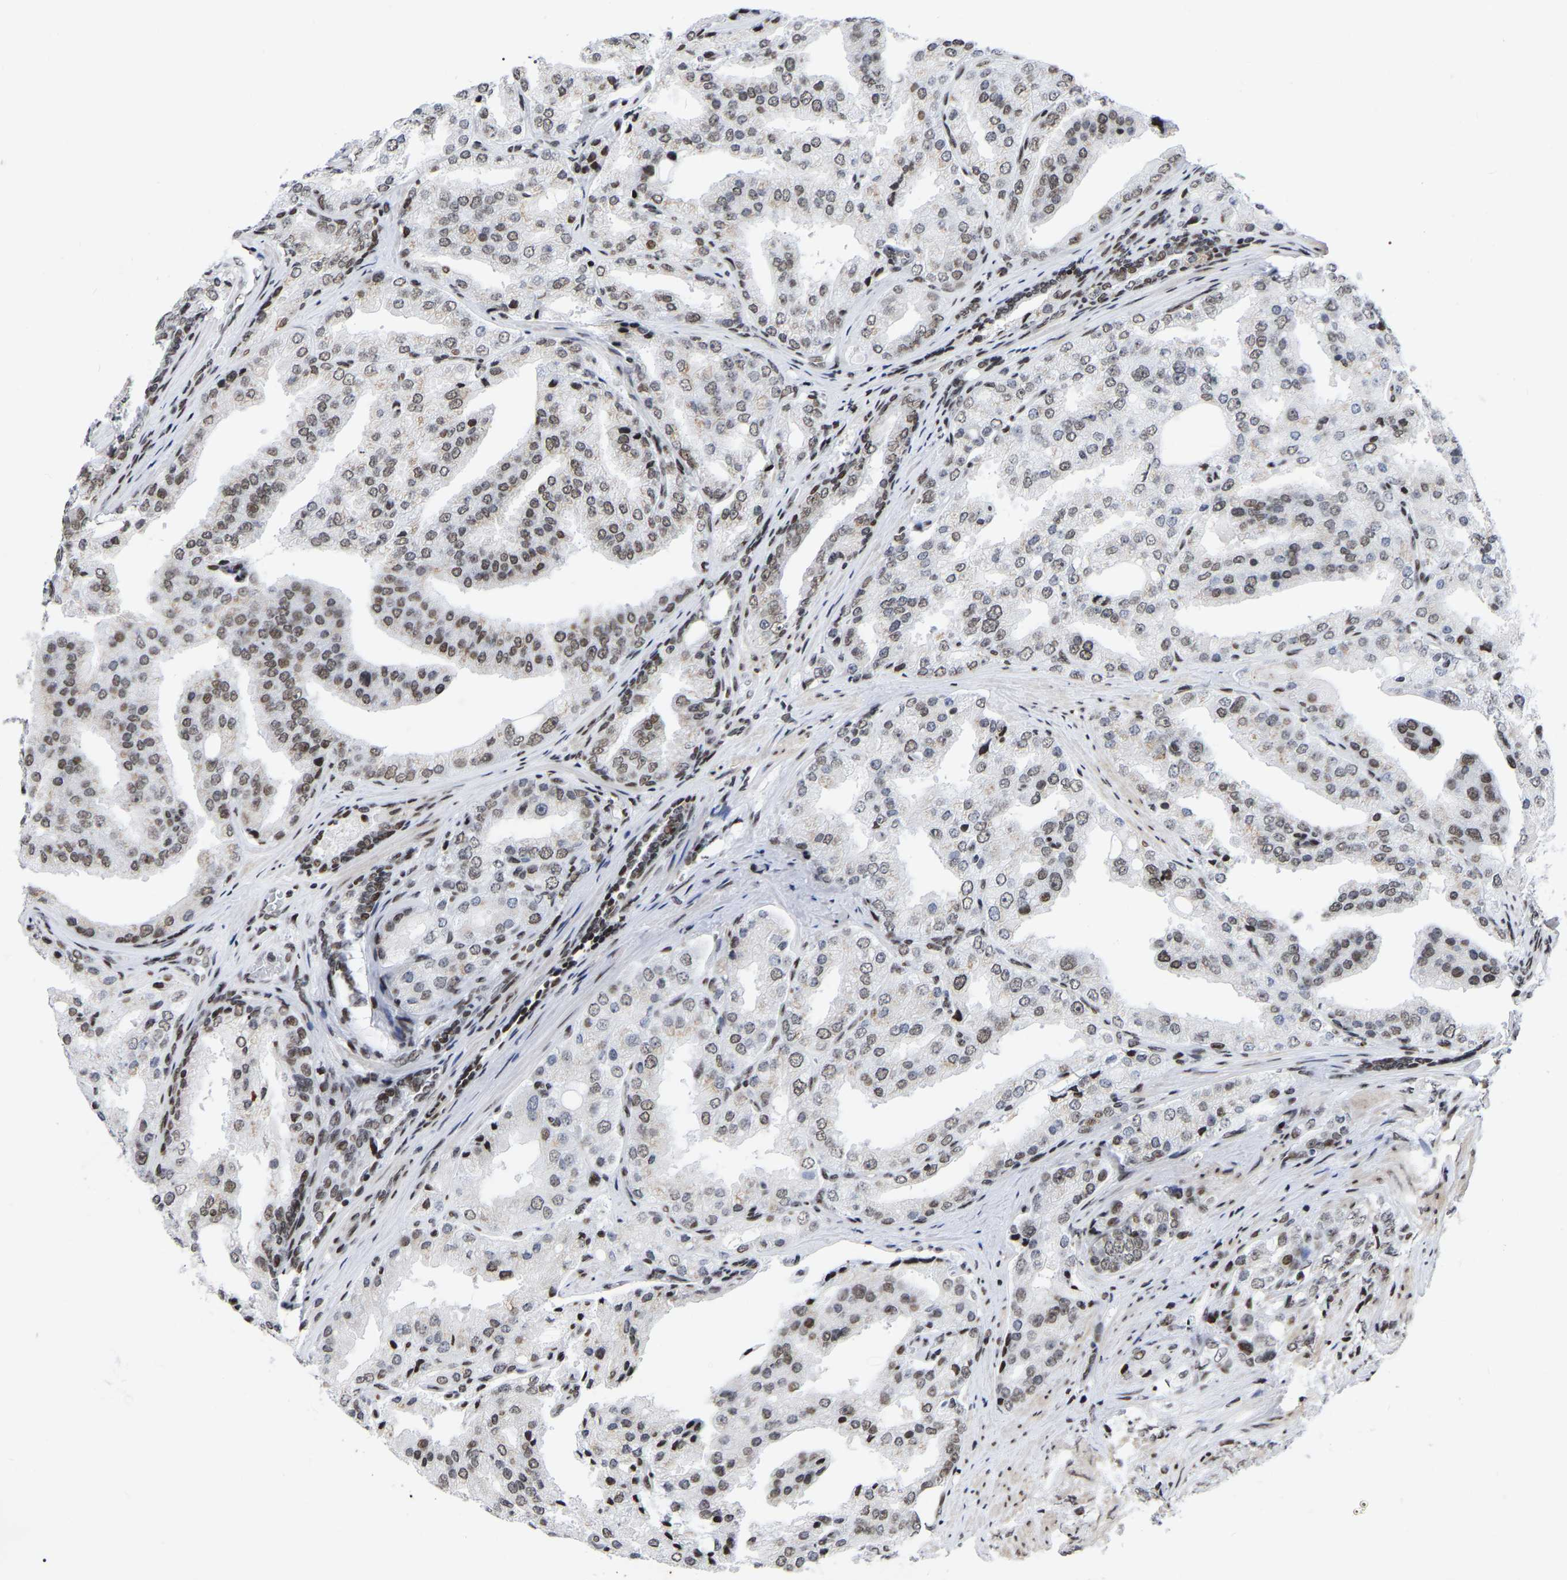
{"staining": {"intensity": "weak", "quantity": "25%-75%", "location": "nuclear"}, "tissue": "prostate cancer", "cell_type": "Tumor cells", "image_type": "cancer", "snomed": [{"axis": "morphology", "description": "Adenocarcinoma, High grade"}, {"axis": "topography", "description": "Prostate"}], "caption": "A brown stain labels weak nuclear positivity of a protein in prostate cancer (high-grade adenocarcinoma) tumor cells. (brown staining indicates protein expression, while blue staining denotes nuclei).", "gene": "PRCC", "patient": {"sex": "male", "age": 50}}